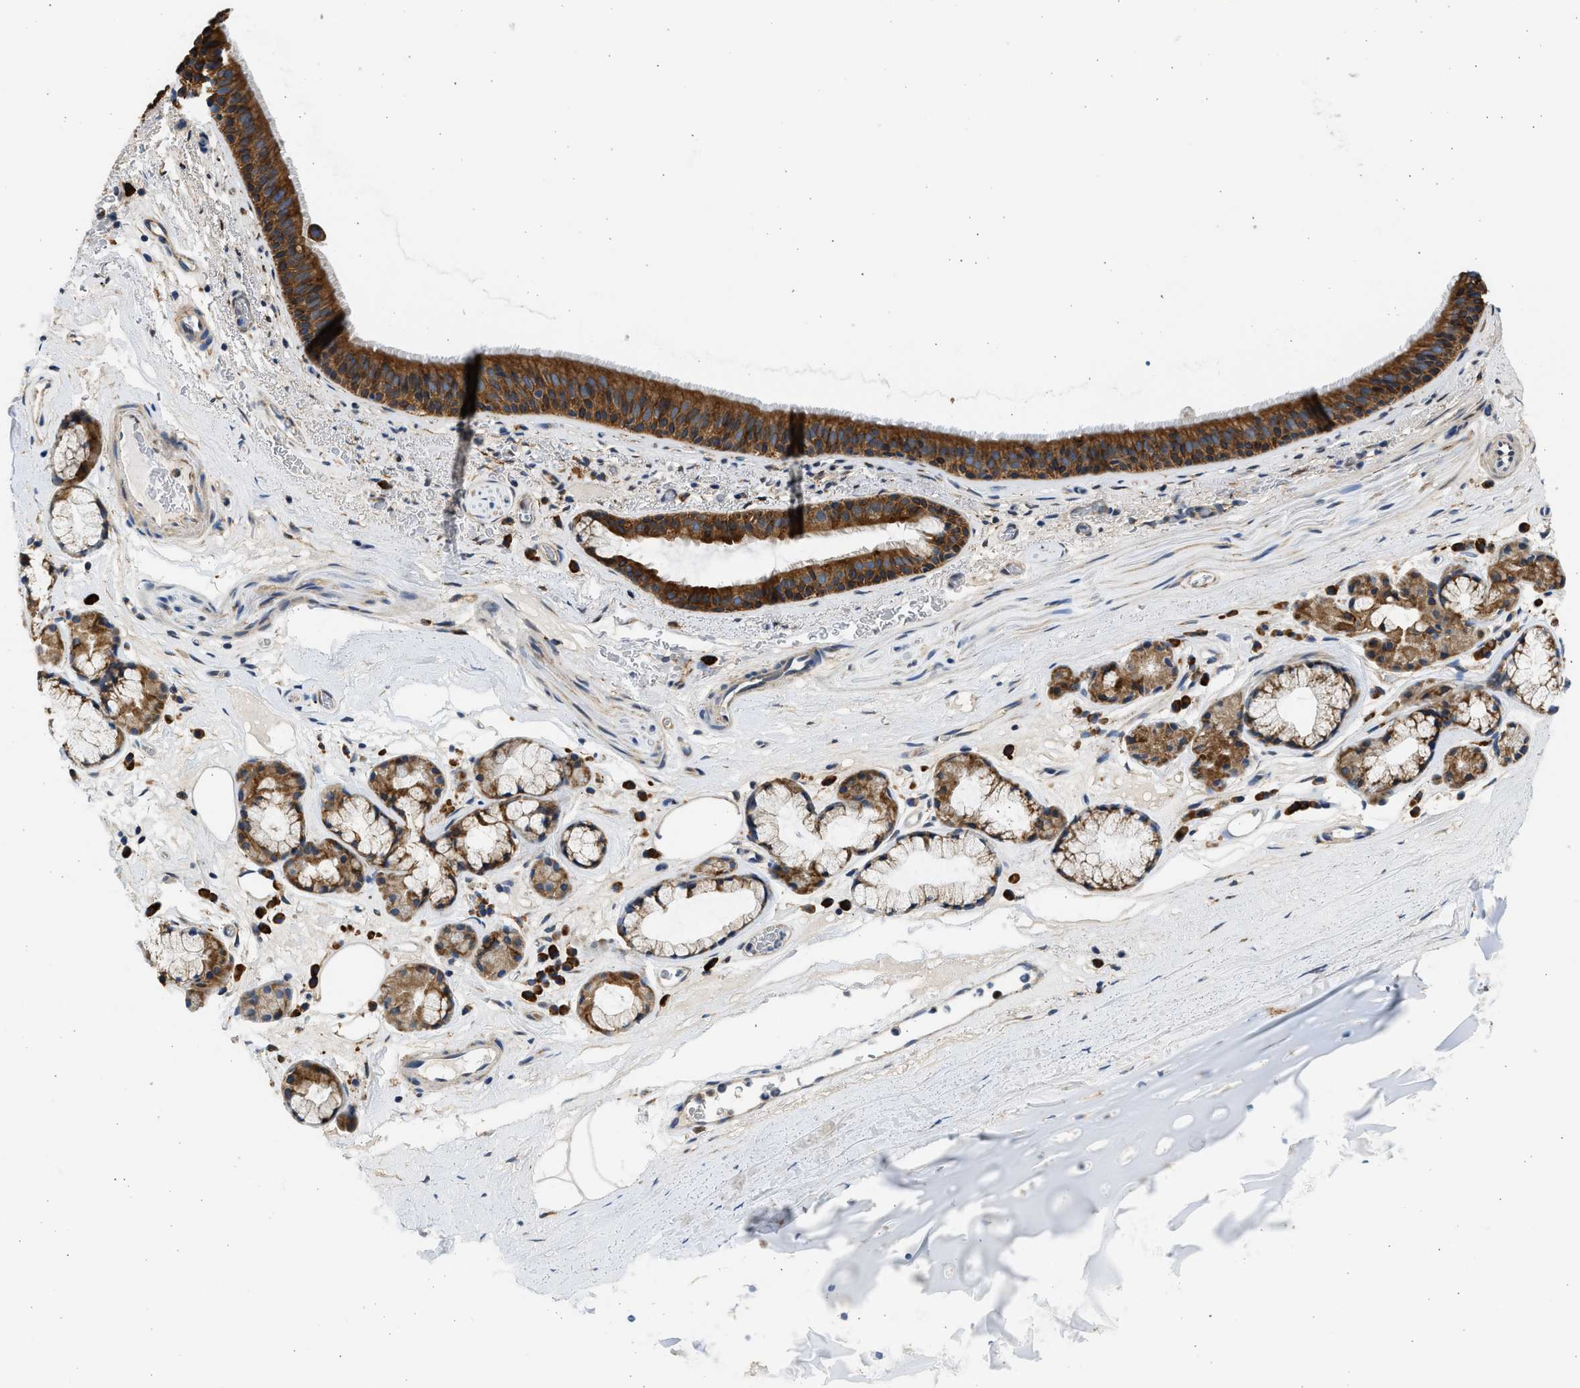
{"staining": {"intensity": "strong", "quantity": ">75%", "location": "cytoplasmic/membranous"}, "tissue": "bronchus", "cell_type": "Respiratory epithelial cells", "image_type": "normal", "snomed": [{"axis": "morphology", "description": "Normal tissue, NOS"}, {"axis": "topography", "description": "Cartilage tissue"}], "caption": "Immunohistochemistry micrograph of benign bronchus: bronchus stained using IHC demonstrates high levels of strong protein expression localized specifically in the cytoplasmic/membranous of respiratory epithelial cells, appearing as a cytoplasmic/membranous brown color.", "gene": "PLD2", "patient": {"sex": "female", "age": 63}}